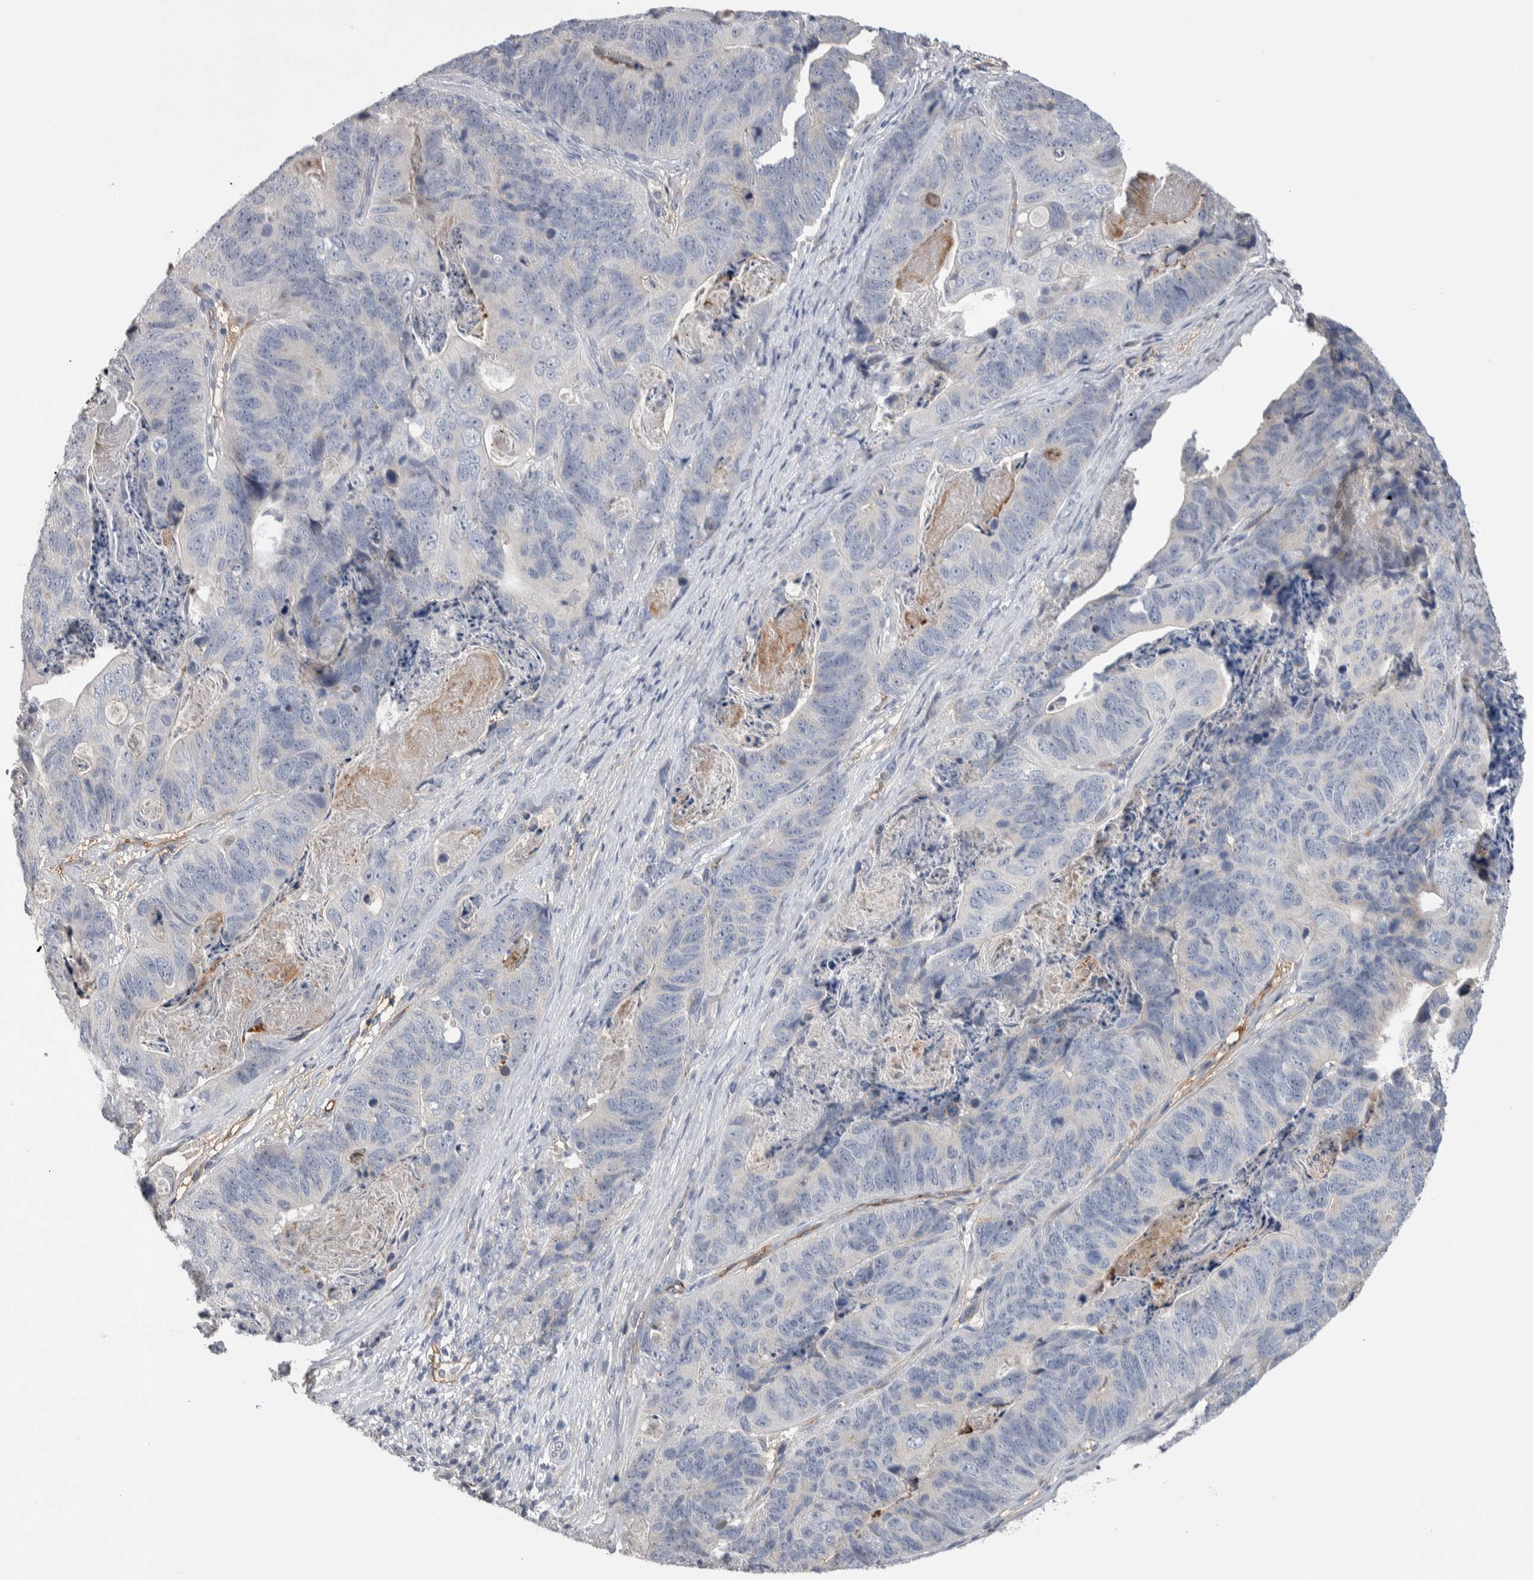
{"staining": {"intensity": "negative", "quantity": "none", "location": "none"}, "tissue": "stomach cancer", "cell_type": "Tumor cells", "image_type": "cancer", "snomed": [{"axis": "morphology", "description": "Normal tissue, NOS"}, {"axis": "morphology", "description": "Adenocarcinoma, NOS"}, {"axis": "topography", "description": "Stomach"}], "caption": "Image shows no significant protein staining in tumor cells of stomach adenocarcinoma.", "gene": "CEP131", "patient": {"sex": "female", "age": 89}}